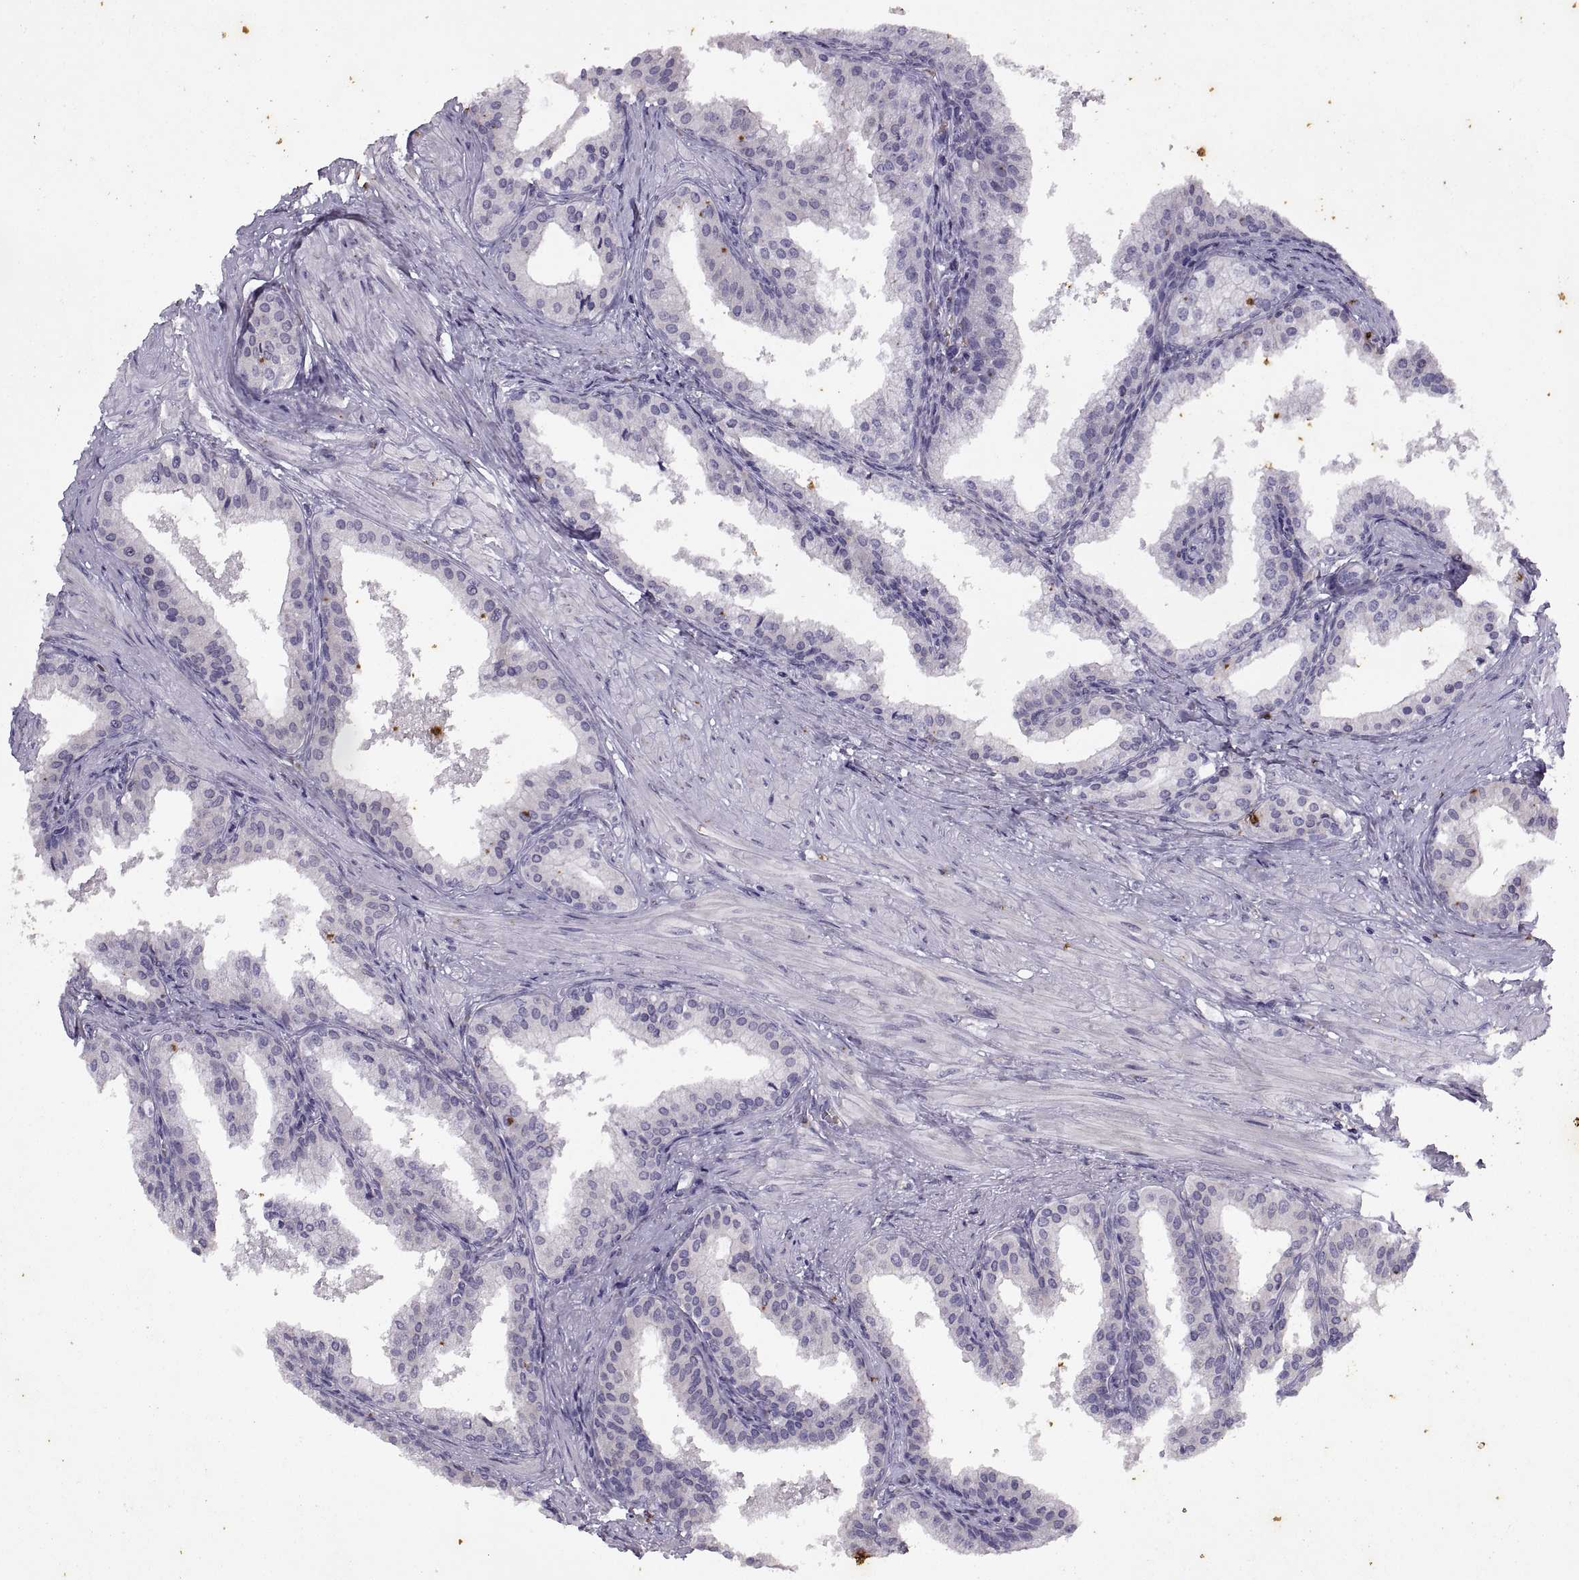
{"staining": {"intensity": "negative", "quantity": "none", "location": "none"}, "tissue": "prostate cancer", "cell_type": "Tumor cells", "image_type": "cancer", "snomed": [{"axis": "morphology", "description": "Adenocarcinoma, Low grade"}, {"axis": "topography", "description": "Prostate"}], "caption": "A micrograph of prostate cancer stained for a protein exhibits no brown staining in tumor cells.", "gene": "DOK3", "patient": {"sex": "male", "age": 56}}